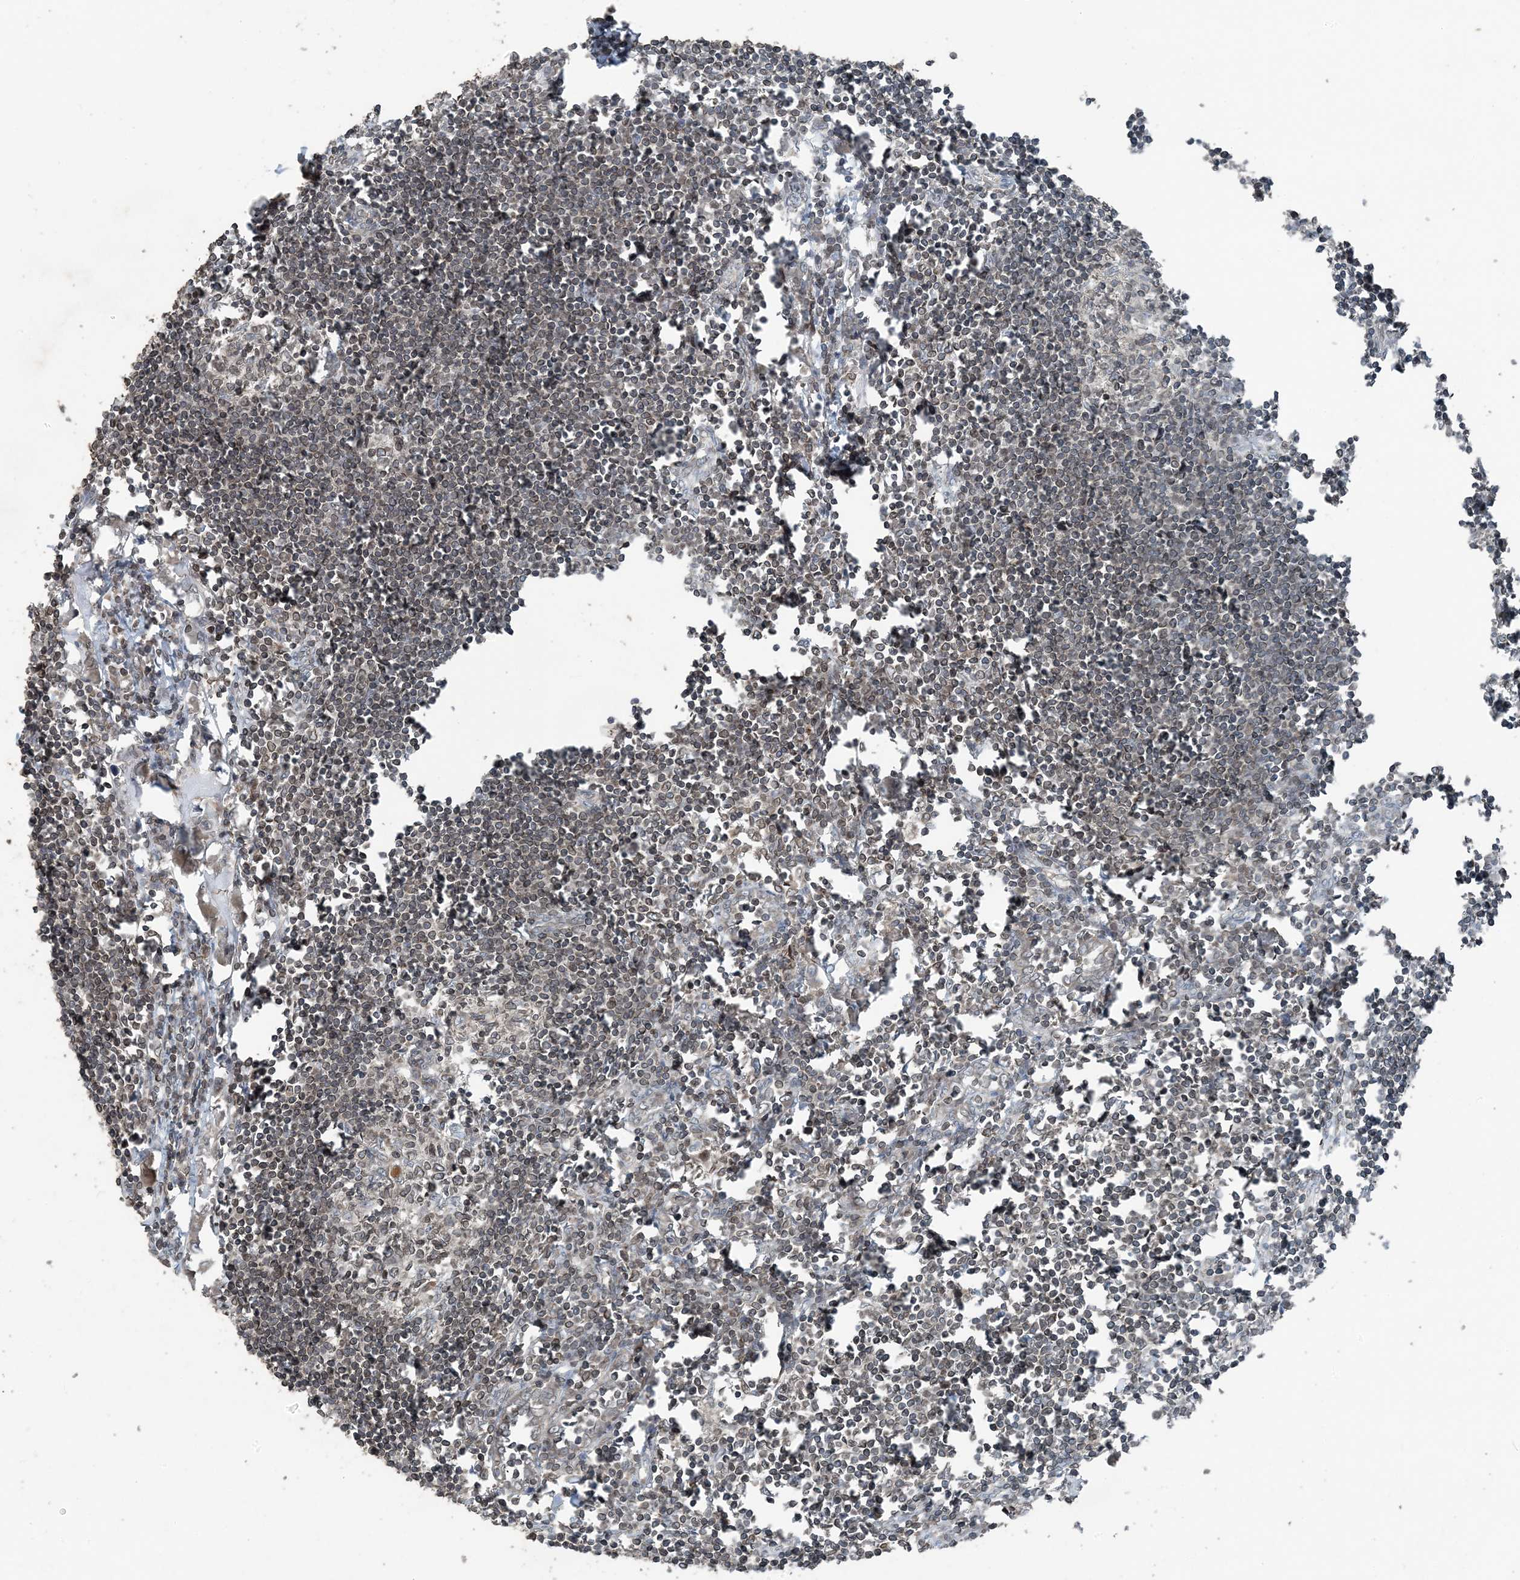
{"staining": {"intensity": "moderate", "quantity": "25%-75%", "location": "cytoplasmic/membranous,nuclear"}, "tissue": "lymph node", "cell_type": "Germinal center cells", "image_type": "normal", "snomed": [{"axis": "morphology", "description": "Normal tissue, NOS"}, {"axis": "morphology", "description": "Malignant melanoma, Metastatic site"}, {"axis": "topography", "description": "Lymph node"}], "caption": "A brown stain highlights moderate cytoplasmic/membranous,nuclear positivity of a protein in germinal center cells of unremarkable lymph node. The protein is shown in brown color, while the nuclei are stained blue.", "gene": "ZFAND2B", "patient": {"sex": "male", "age": 41}}